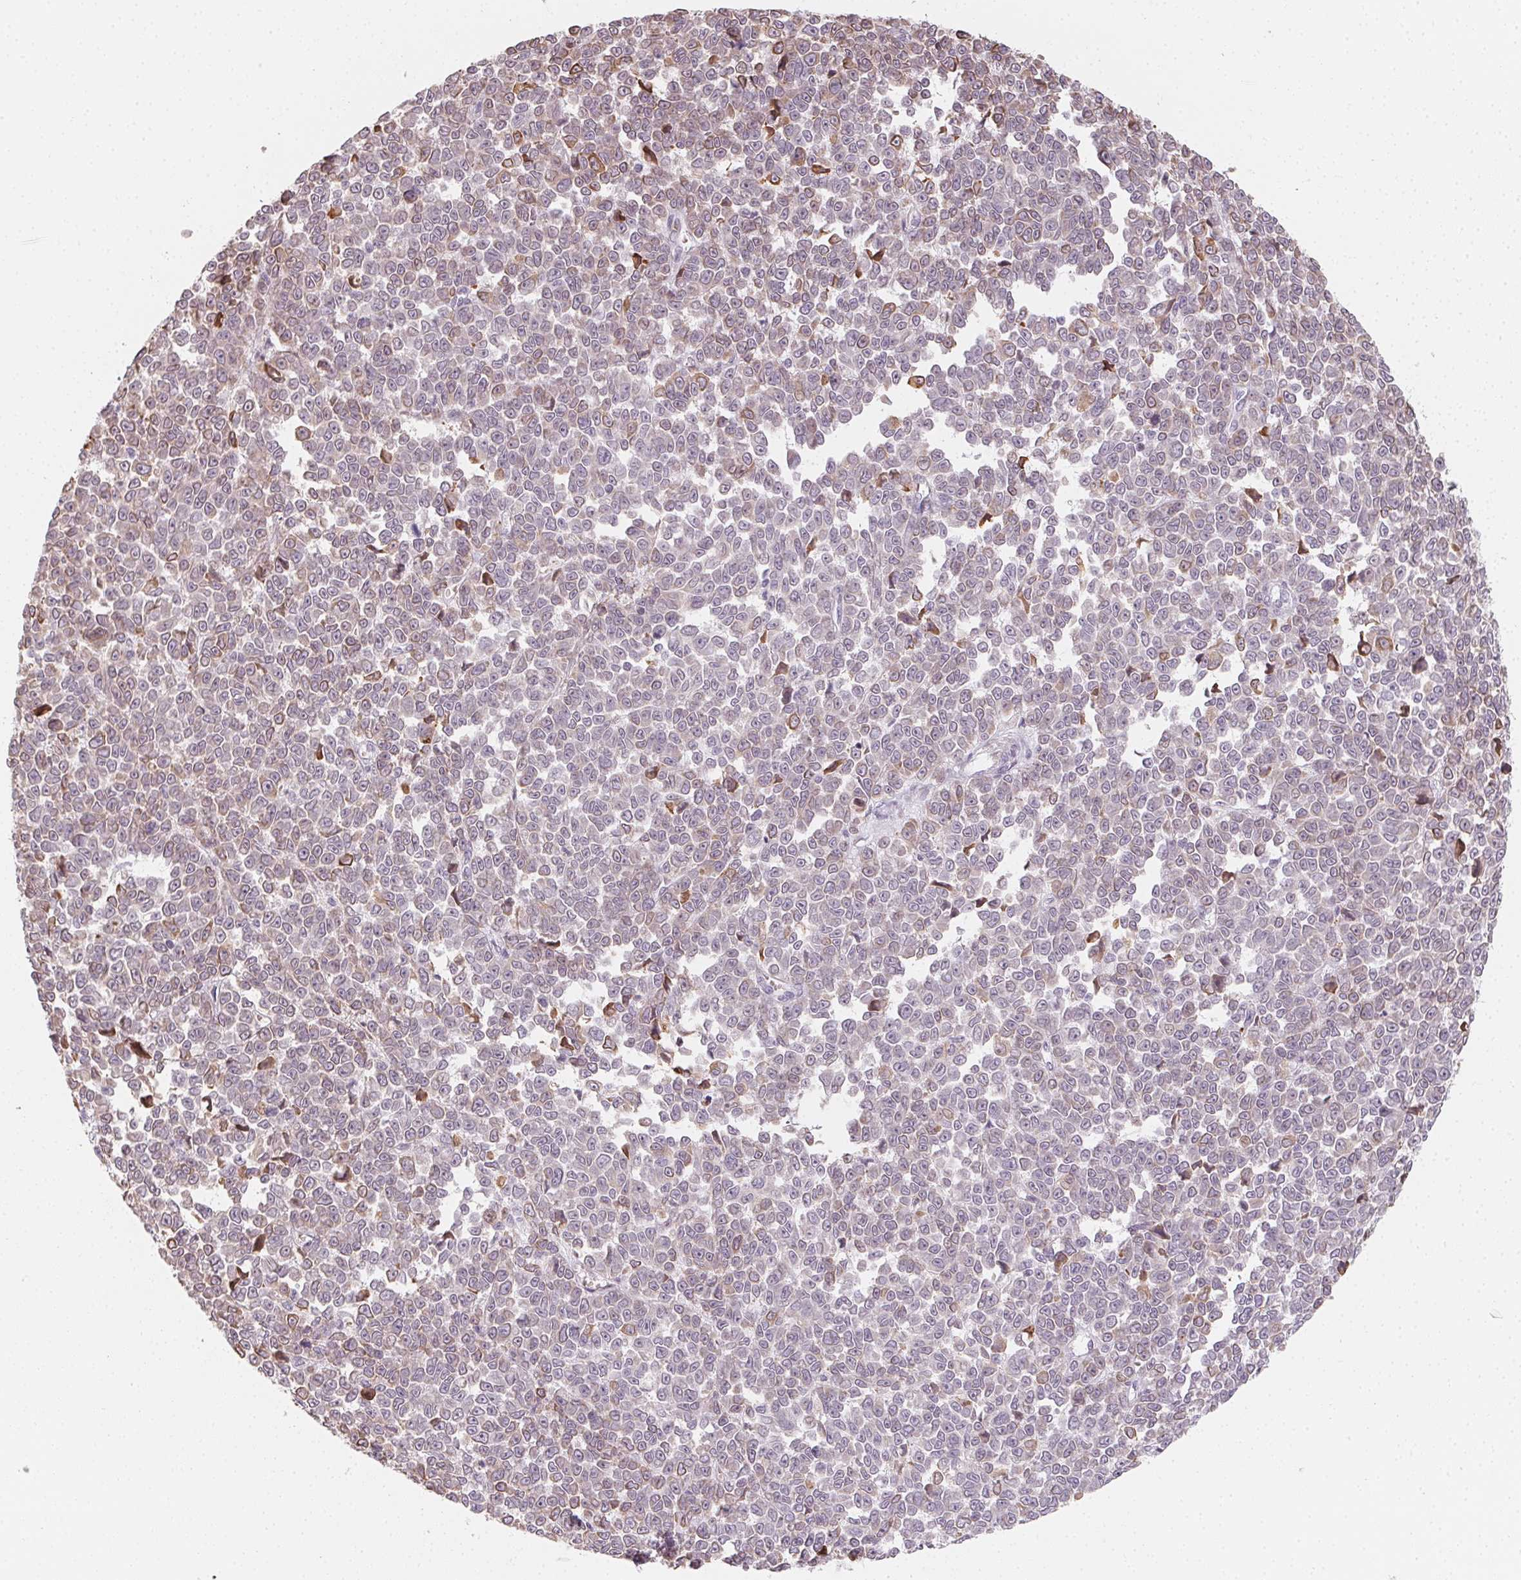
{"staining": {"intensity": "negative", "quantity": "none", "location": "none"}, "tissue": "melanoma", "cell_type": "Tumor cells", "image_type": "cancer", "snomed": [{"axis": "morphology", "description": "Malignant melanoma, NOS"}, {"axis": "topography", "description": "Skin"}], "caption": "High power microscopy histopathology image of an immunohistochemistry photomicrograph of melanoma, revealing no significant positivity in tumor cells.", "gene": "CCDC96", "patient": {"sex": "female", "age": 95}}